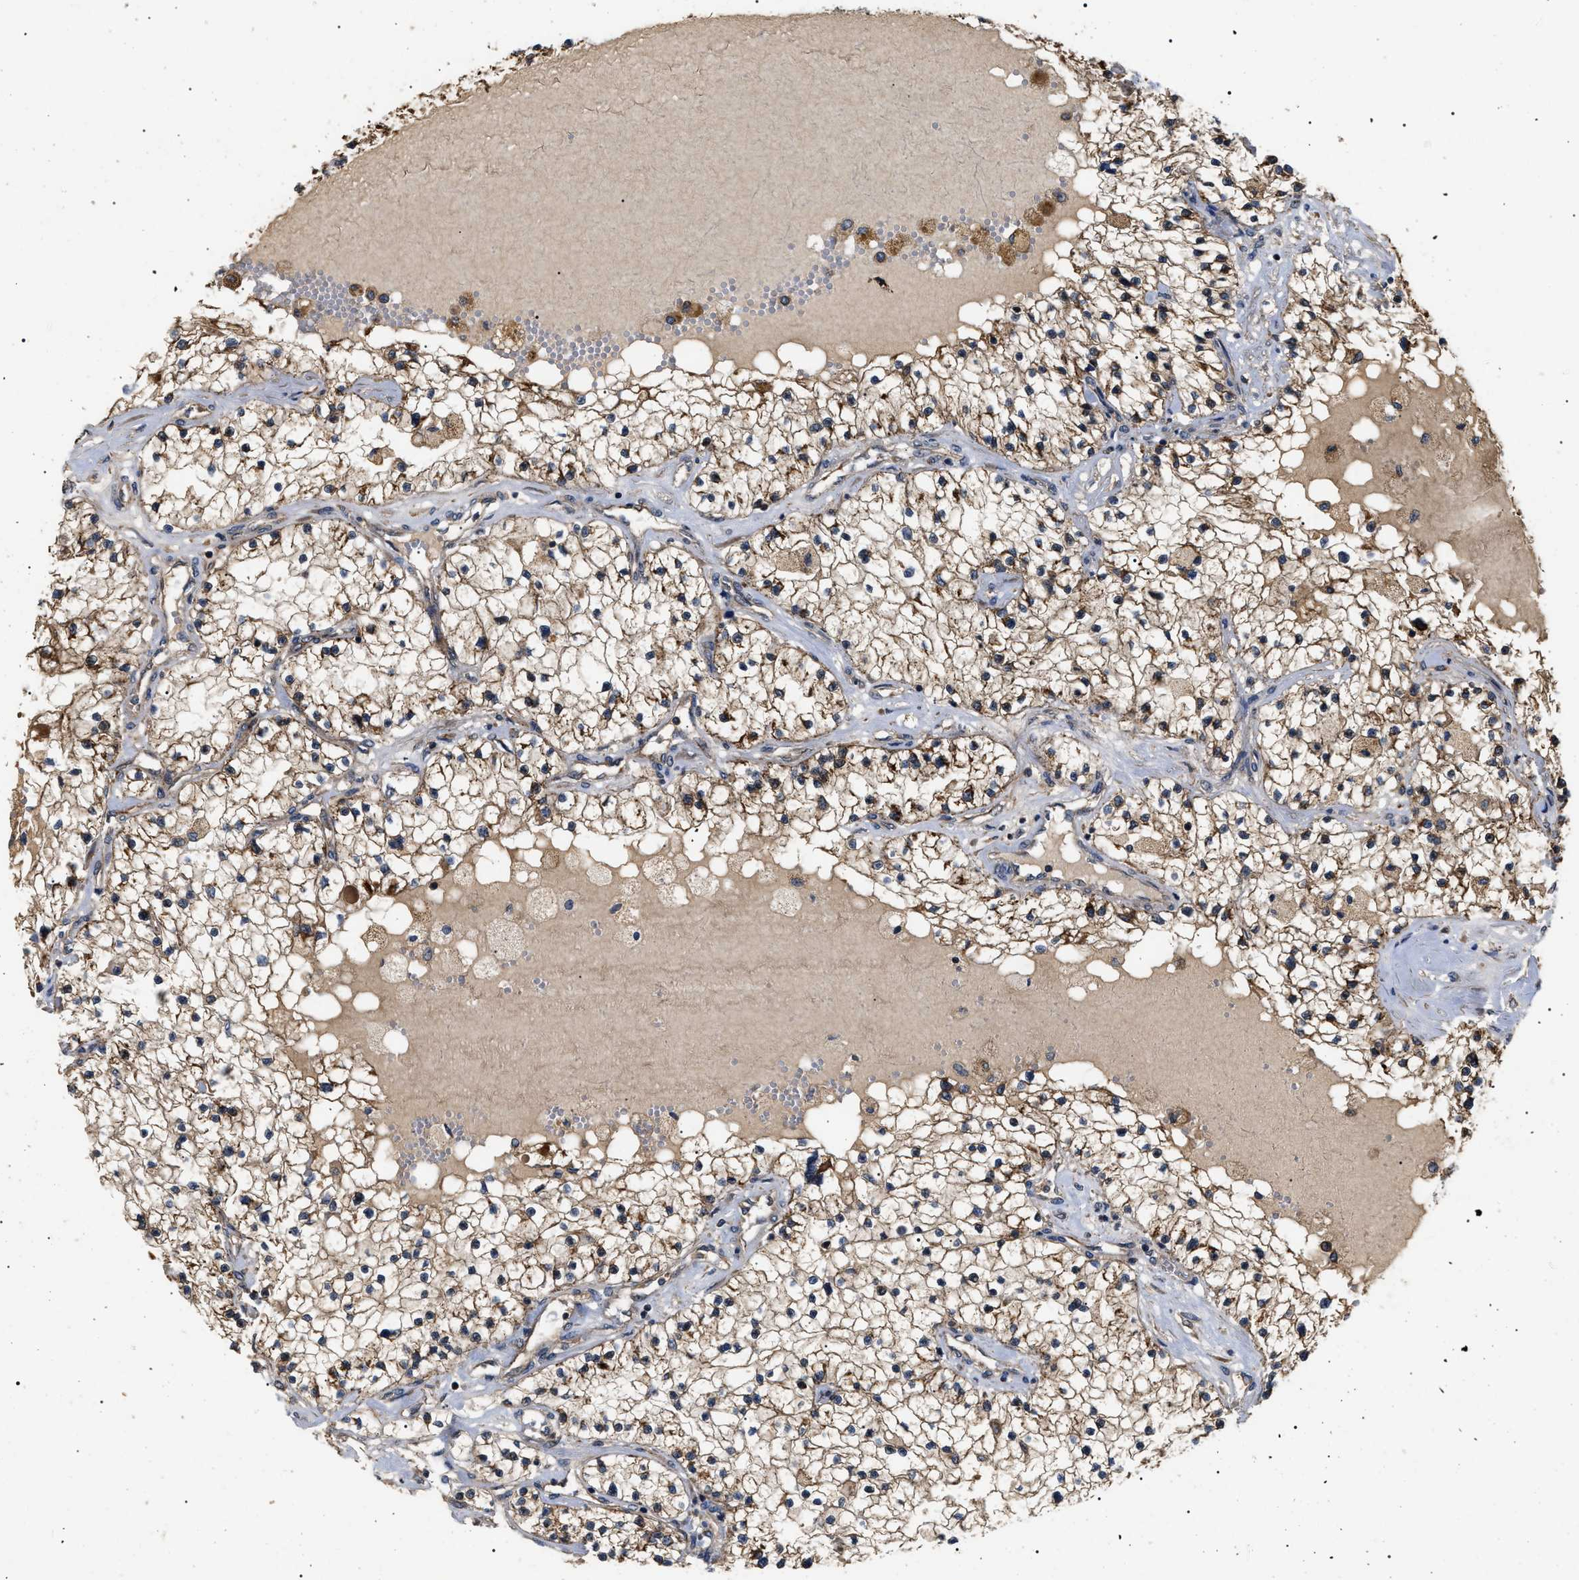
{"staining": {"intensity": "weak", "quantity": ">75%", "location": "cytoplasmic/membranous,nuclear"}, "tissue": "renal cancer", "cell_type": "Tumor cells", "image_type": "cancer", "snomed": [{"axis": "morphology", "description": "Adenocarcinoma, NOS"}, {"axis": "topography", "description": "Kidney"}], "caption": "Adenocarcinoma (renal) was stained to show a protein in brown. There is low levels of weak cytoplasmic/membranous and nuclear expression in approximately >75% of tumor cells.", "gene": "ASTL", "patient": {"sex": "male", "age": 68}}